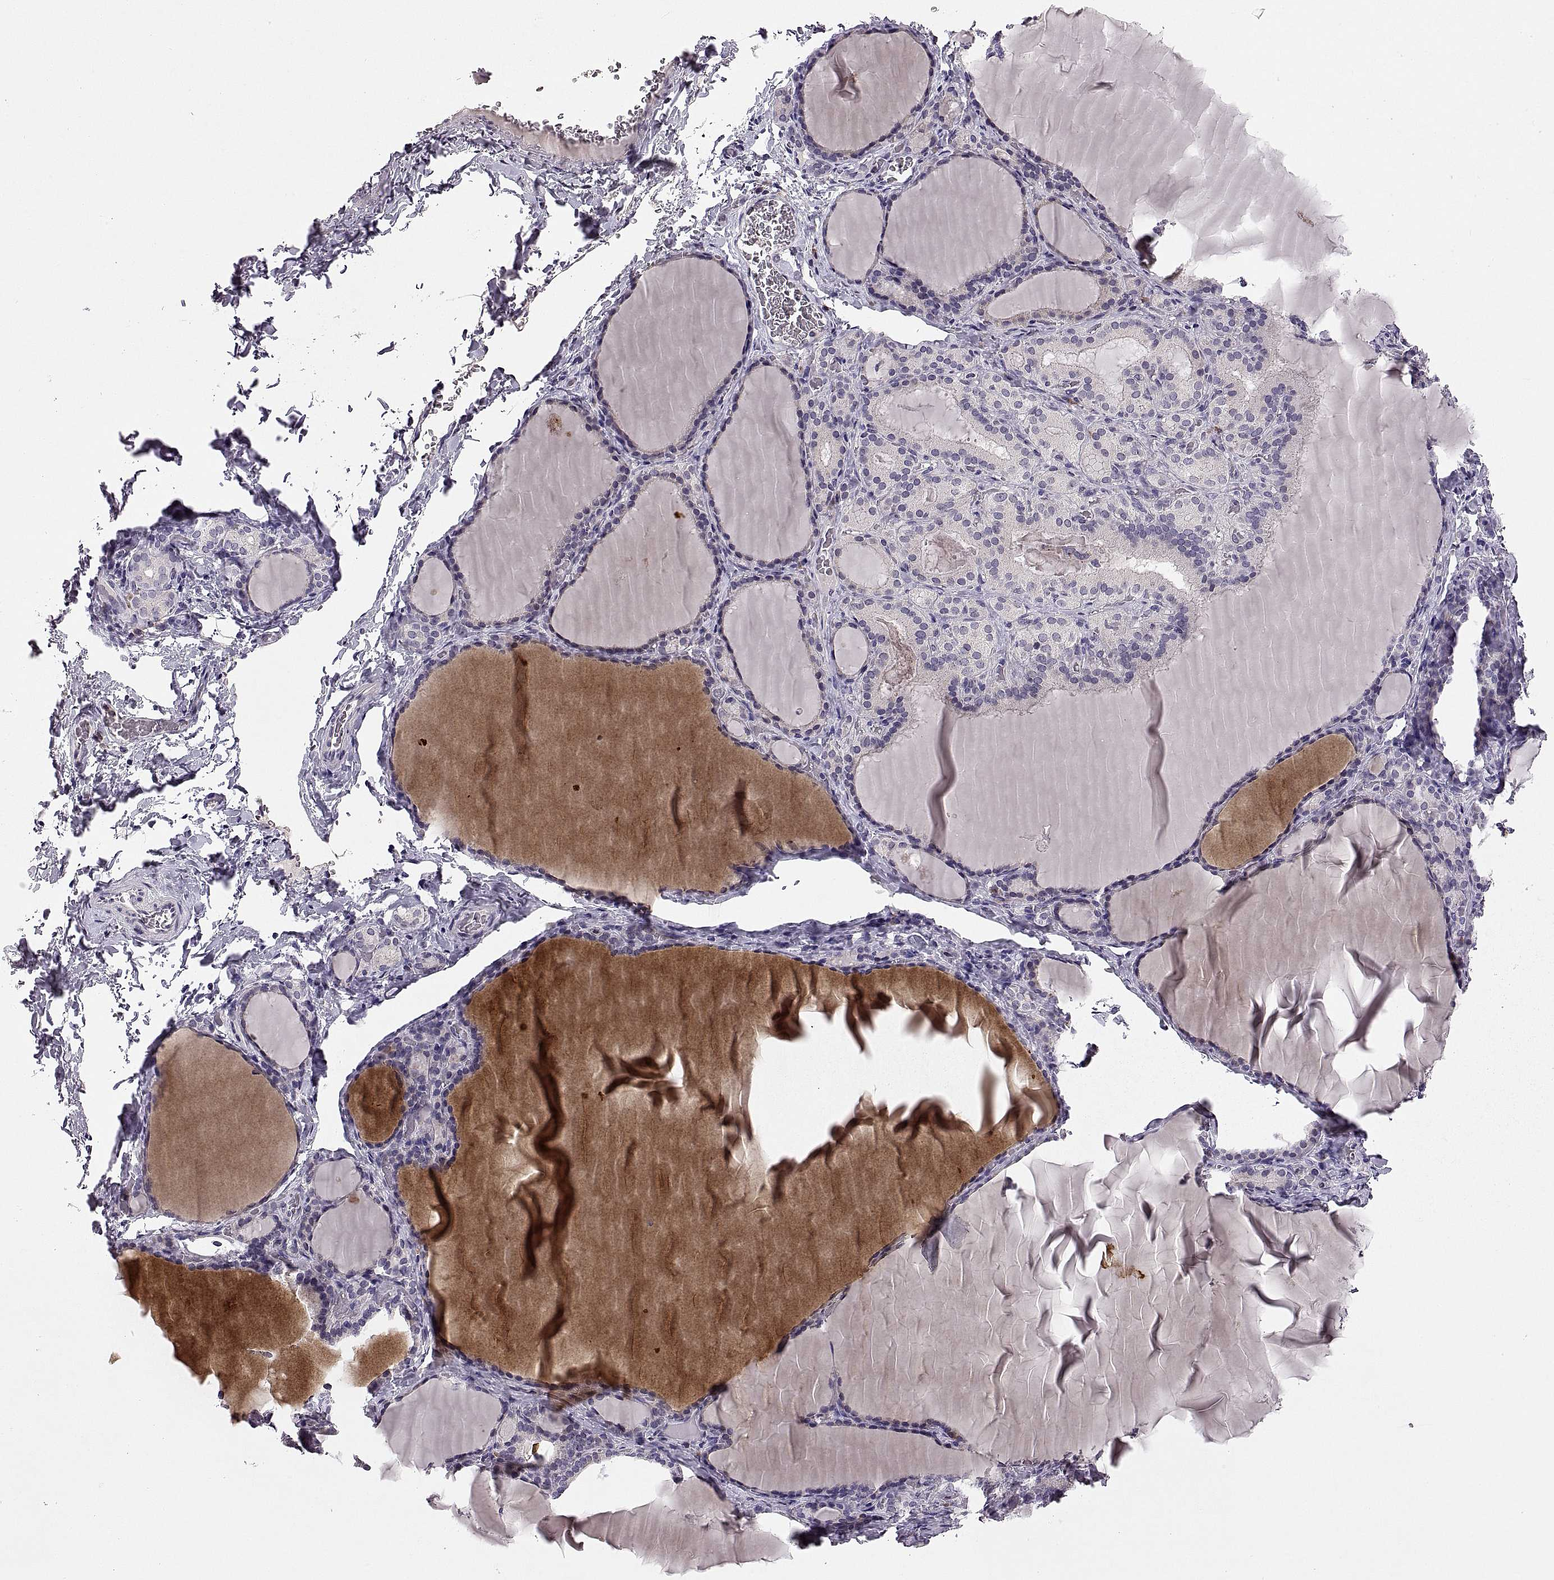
{"staining": {"intensity": "negative", "quantity": "none", "location": "none"}, "tissue": "thyroid gland", "cell_type": "Glandular cells", "image_type": "normal", "snomed": [{"axis": "morphology", "description": "Normal tissue, NOS"}, {"axis": "morphology", "description": "Hyperplasia, NOS"}, {"axis": "topography", "description": "Thyroid gland"}], "caption": "High power microscopy photomicrograph of an immunohistochemistry histopathology image of normal thyroid gland, revealing no significant positivity in glandular cells.", "gene": "ADH6", "patient": {"sex": "female", "age": 27}}